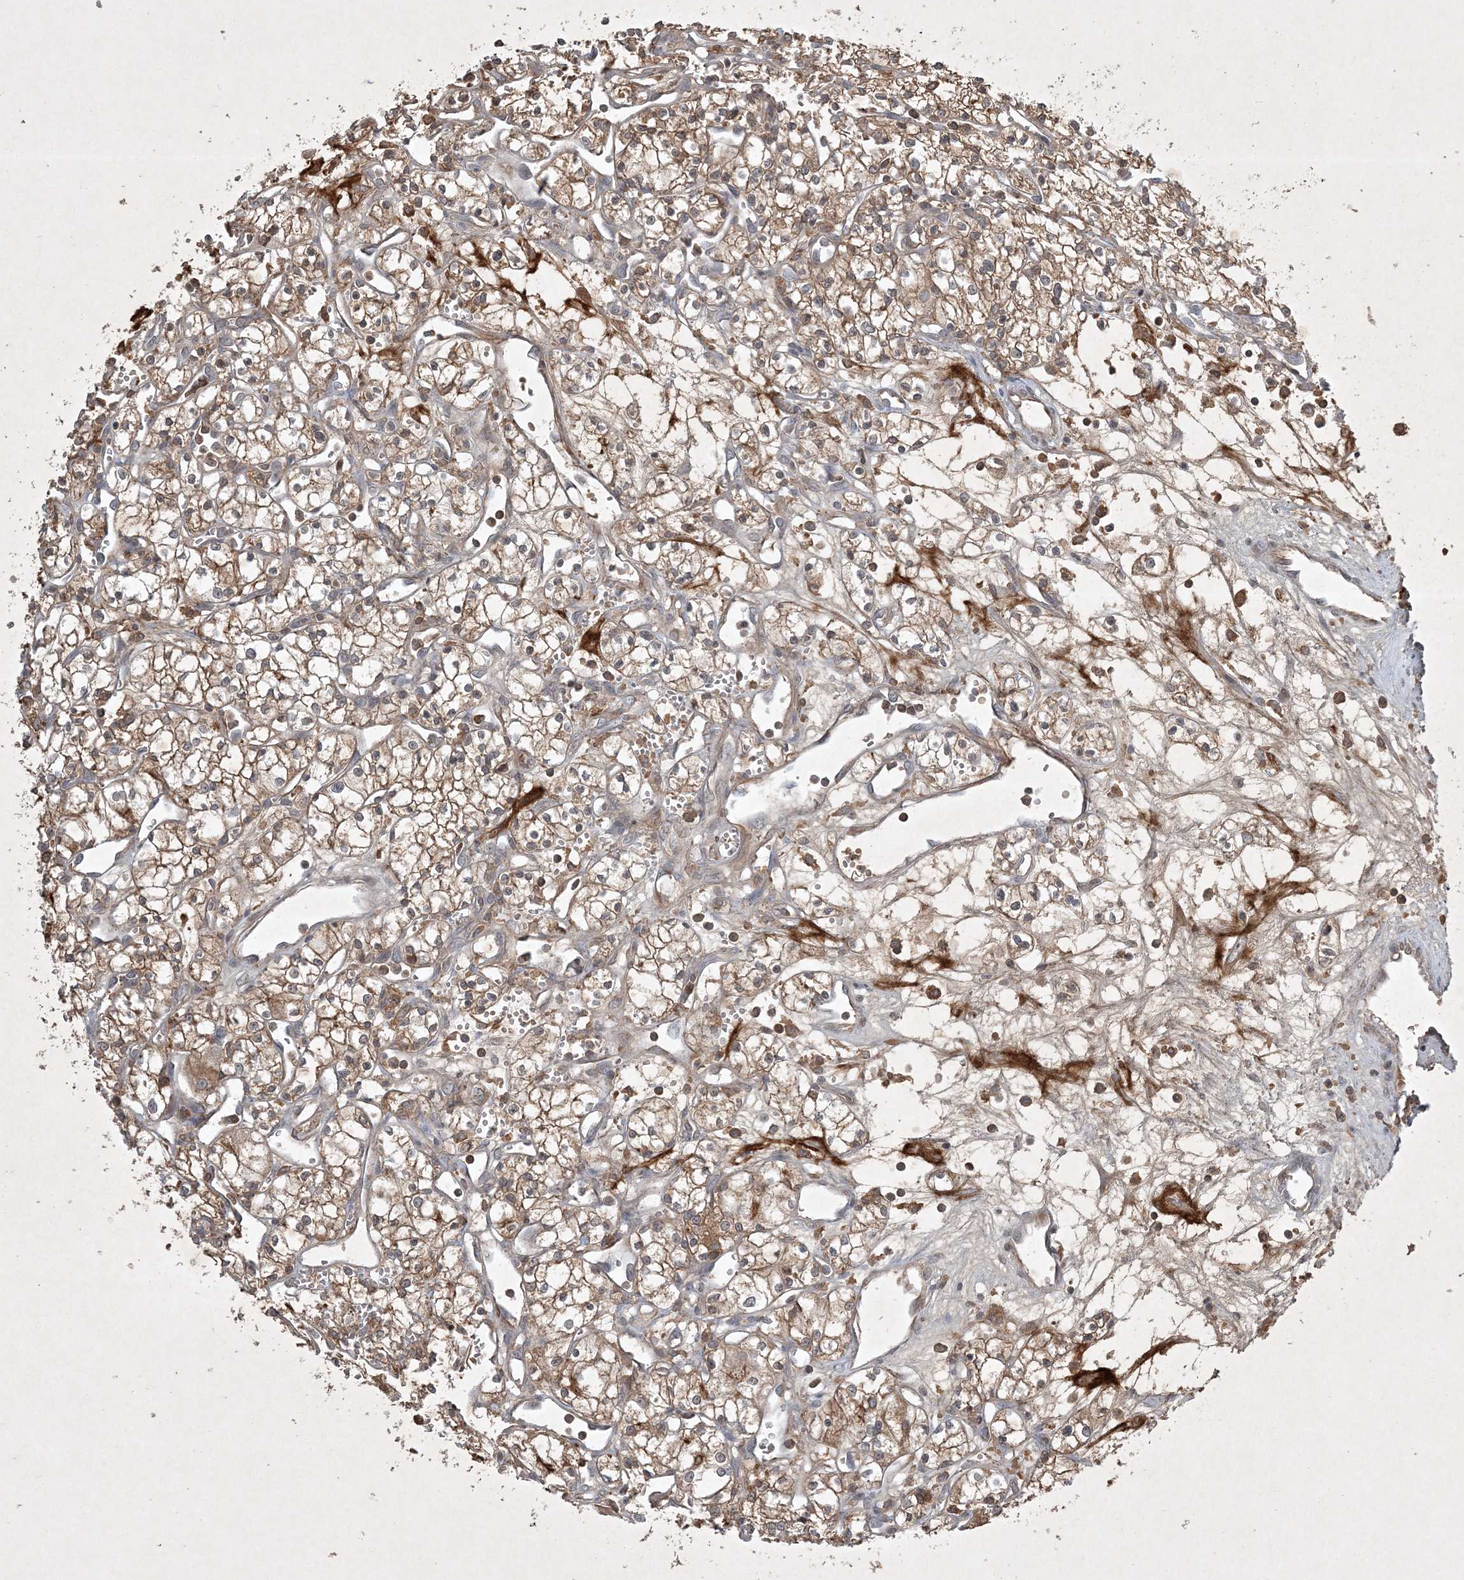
{"staining": {"intensity": "moderate", "quantity": ">75%", "location": "cytoplasmic/membranous"}, "tissue": "renal cancer", "cell_type": "Tumor cells", "image_type": "cancer", "snomed": [{"axis": "morphology", "description": "Adenocarcinoma, NOS"}, {"axis": "topography", "description": "Kidney"}], "caption": "Moderate cytoplasmic/membranous protein staining is seen in approximately >75% of tumor cells in renal cancer (adenocarcinoma).", "gene": "TNFAIP6", "patient": {"sex": "male", "age": 59}}